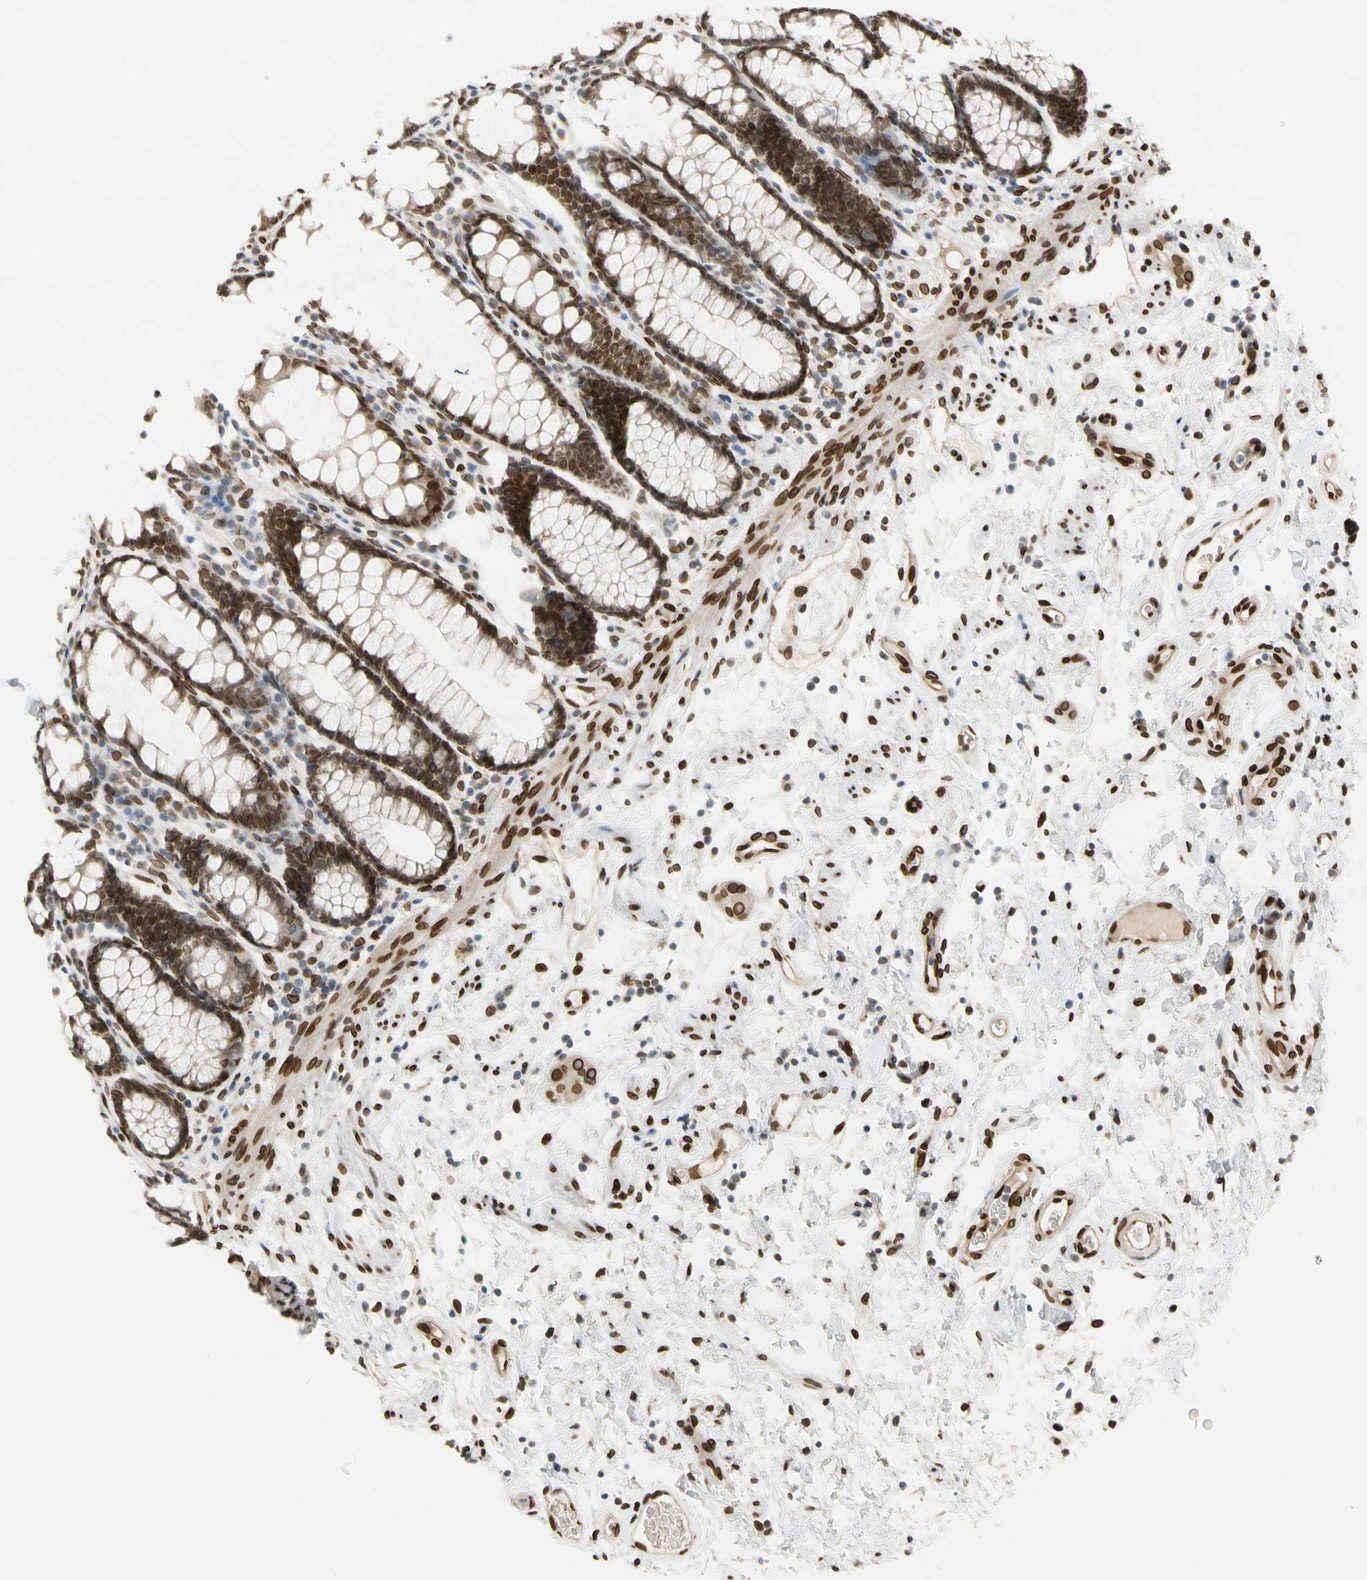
{"staining": {"intensity": "strong", "quantity": ">75%", "location": "cytoplasmic/membranous,nuclear"}, "tissue": "rectum", "cell_type": "Glandular cells", "image_type": "normal", "snomed": [{"axis": "morphology", "description": "Normal tissue, NOS"}, {"axis": "topography", "description": "Rectum"}], "caption": "This micrograph displays unremarkable rectum stained with immunohistochemistry (IHC) to label a protein in brown. The cytoplasmic/membranous,nuclear of glandular cells show strong positivity for the protein. Nuclei are counter-stained blue.", "gene": "SUN1", "patient": {"sex": "male", "age": 92}}